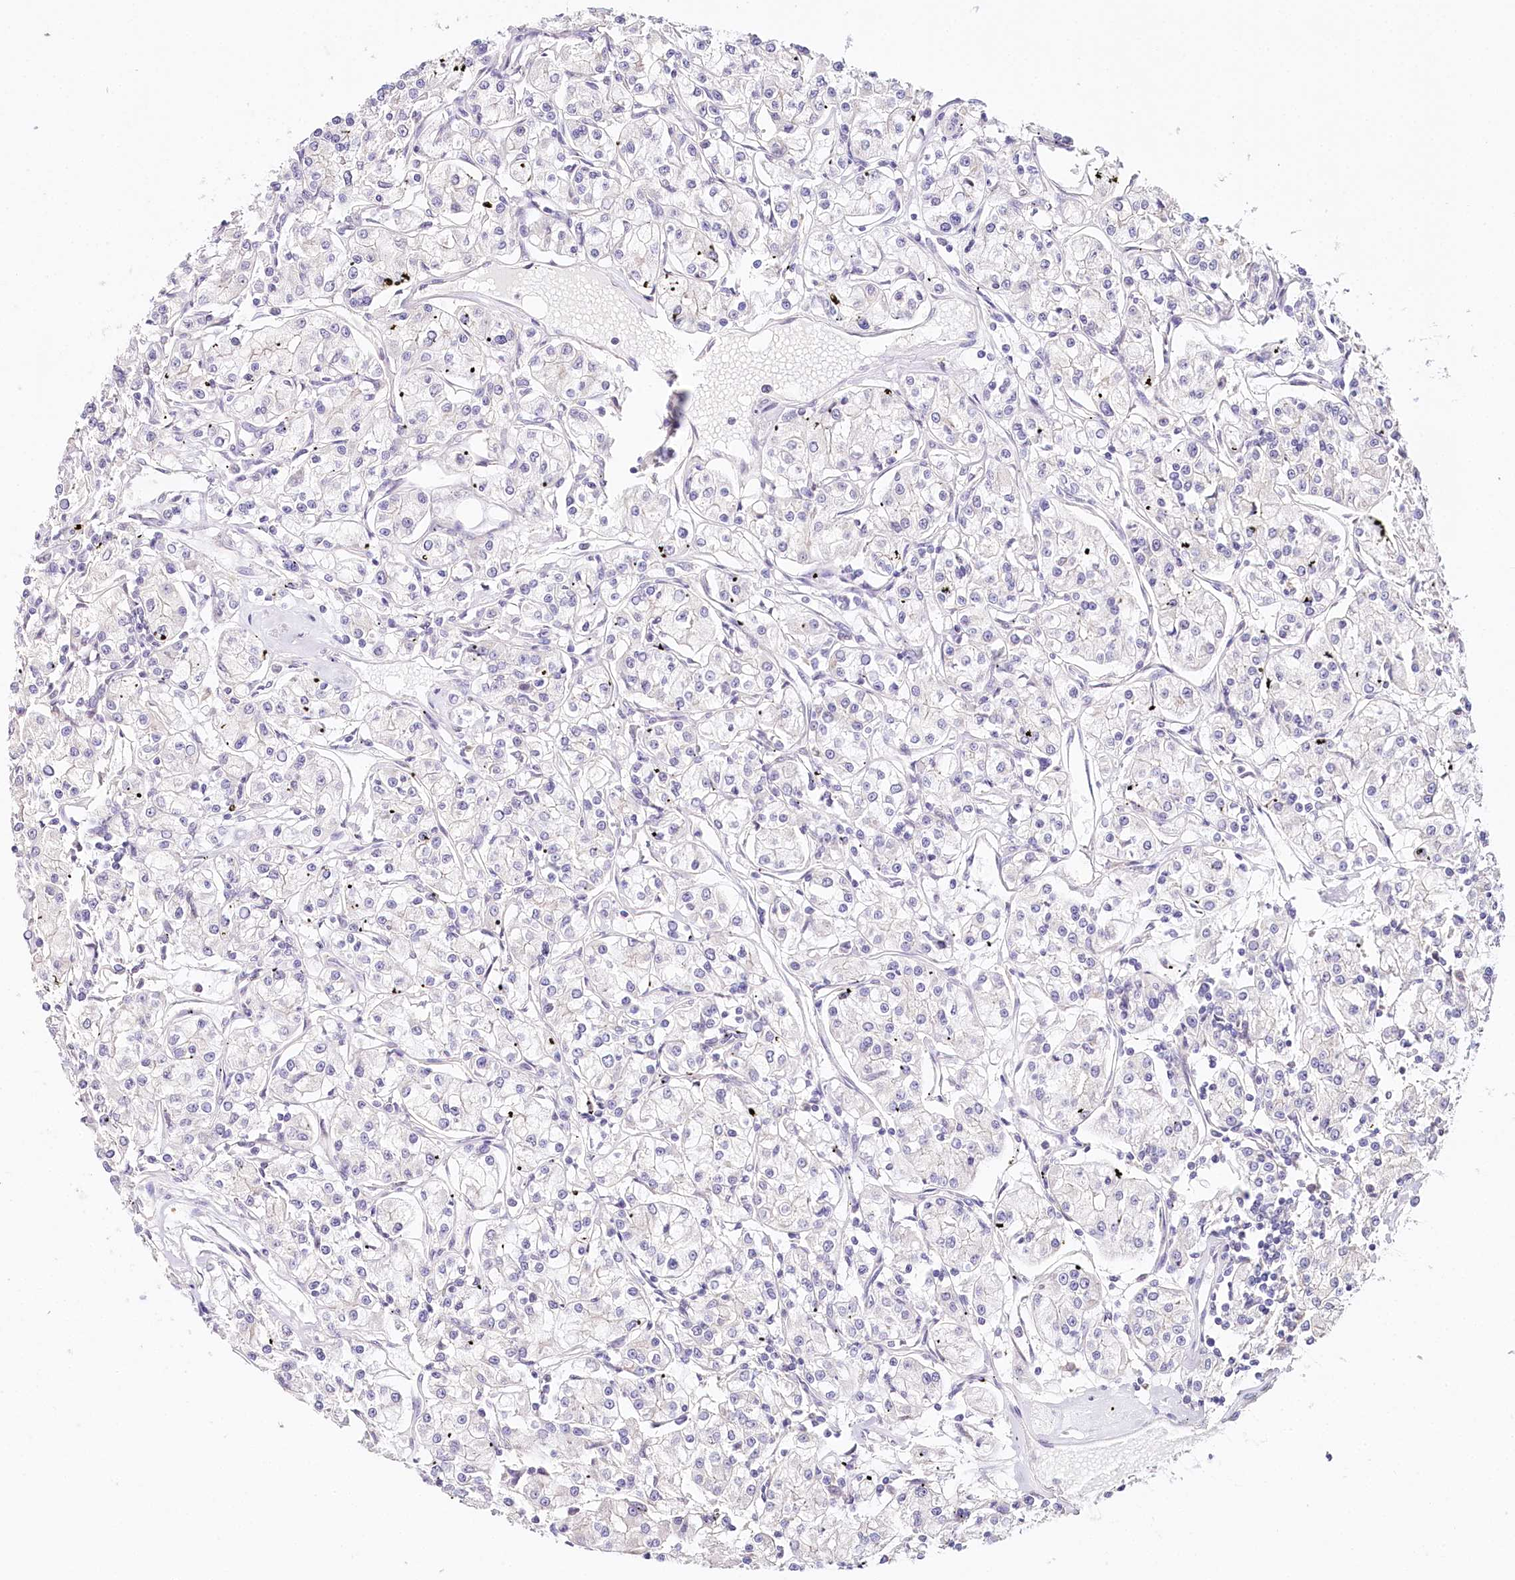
{"staining": {"intensity": "negative", "quantity": "none", "location": "none"}, "tissue": "renal cancer", "cell_type": "Tumor cells", "image_type": "cancer", "snomed": [{"axis": "morphology", "description": "Adenocarcinoma, NOS"}, {"axis": "topography", "description": "Kidney"}], "caption": "There is no significant expression in tumor cells of adenocarcinoma (renal). The staining is performed using DAB (3,3'-diaminobenzidine) brown chromogen with nuclei counter-stained in using hematoxylin.", "gene": "DAPK1", "patient": {"sex": "female", "age": 59}}